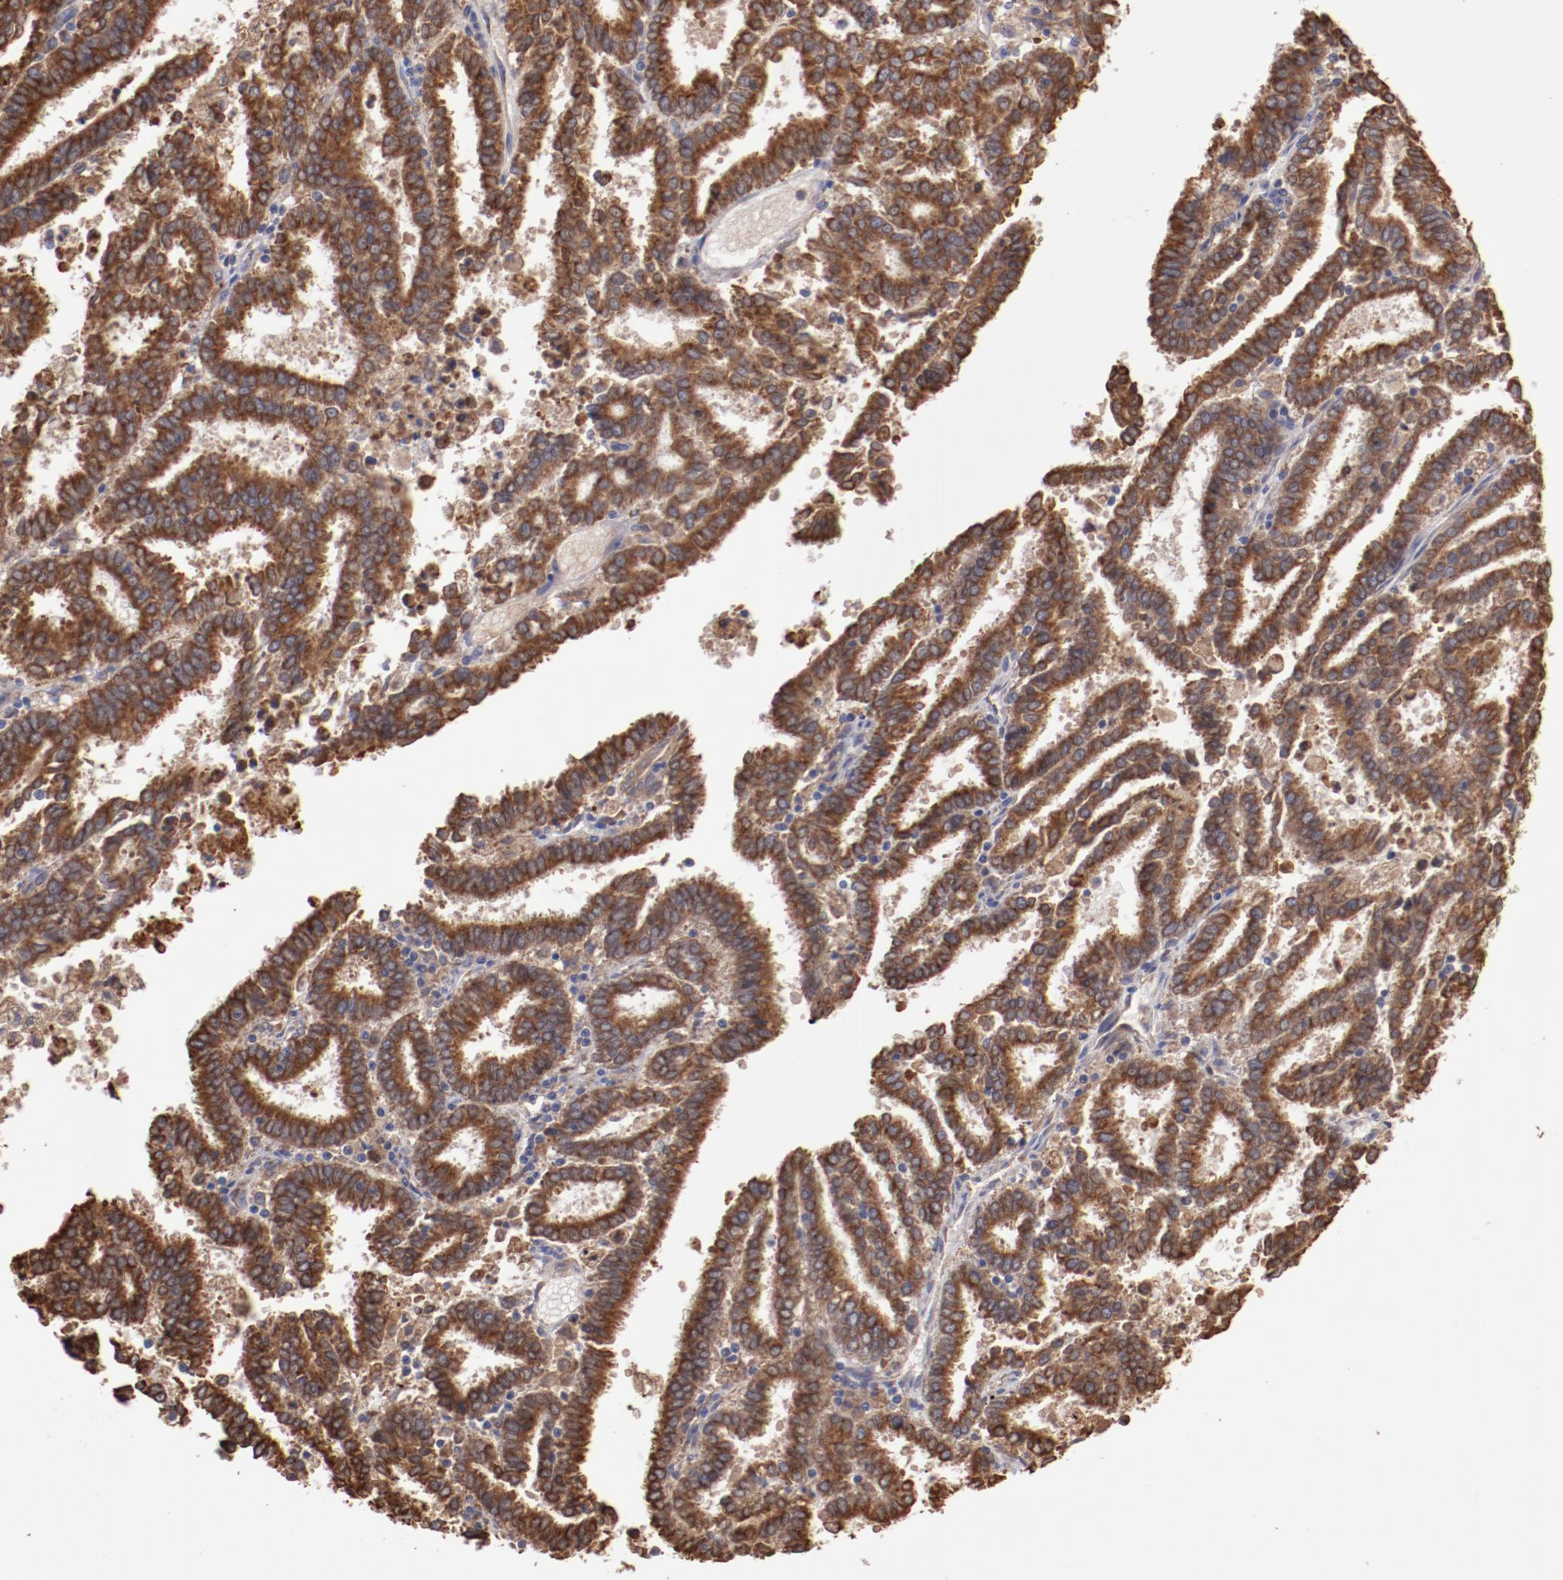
{"staining": {"intensity": "moderate", "quantity": ">75%", "location": "cytoplasmic/membranous"}, "tissue": "endometrial cancer", "cell_type": "Tumor cells", "image_type": "cancer", "snomed": [{"axis": "morphology", "description": "Adenocarcinoma, NOS"}, {"axis": "topography", "description": "Uterus"}], "caption": "High-magnification brightfield microscopy of endometrial adenocarcinoma stained with DAB (brown) and counterstained with hematoxylin (blue). tumor cells exhibit moderate cytoplasmic/membranous expression is present in approximately>75% of cells.", "gene": "NFKBIE", "patient": {"sex": "female", "age": 83}}